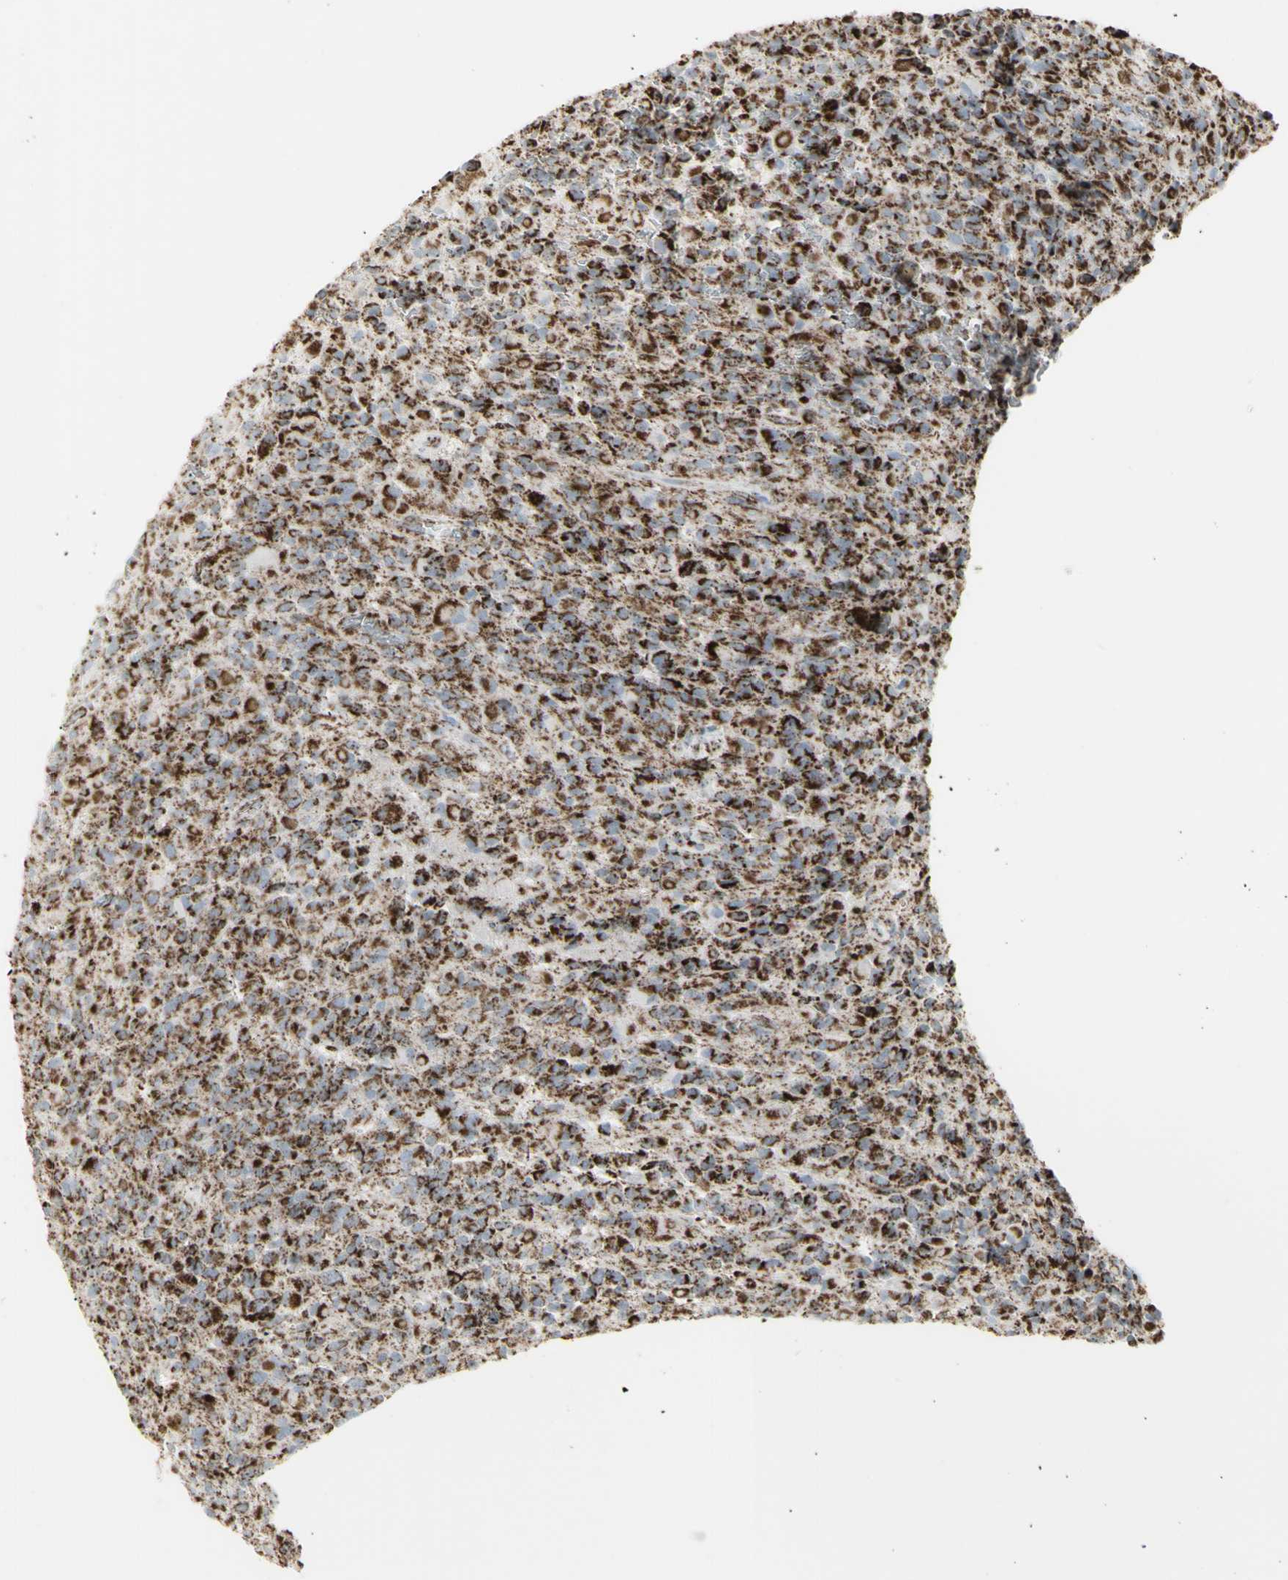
{"staining": {"intensity": "strong", "quantity": ">75%", "location": "cytoplasmic/membranous"}, "tissue": "glioma", "cell_type": "Tumor cells", "image_type": "cancer", "snomed": [{"axis": "morphology", "description": "Glioma, malignant, High grade"}, {"axis": "topography", "description": "Brain"}], "caption": "Immunohistochemical staining of glioma reveals high levels of strong cytoplasmic/membranous protein staining in about >75% of tumor cells.", "gene": "PLGRKT", "patient": {"sex": "male", "age": 71}}